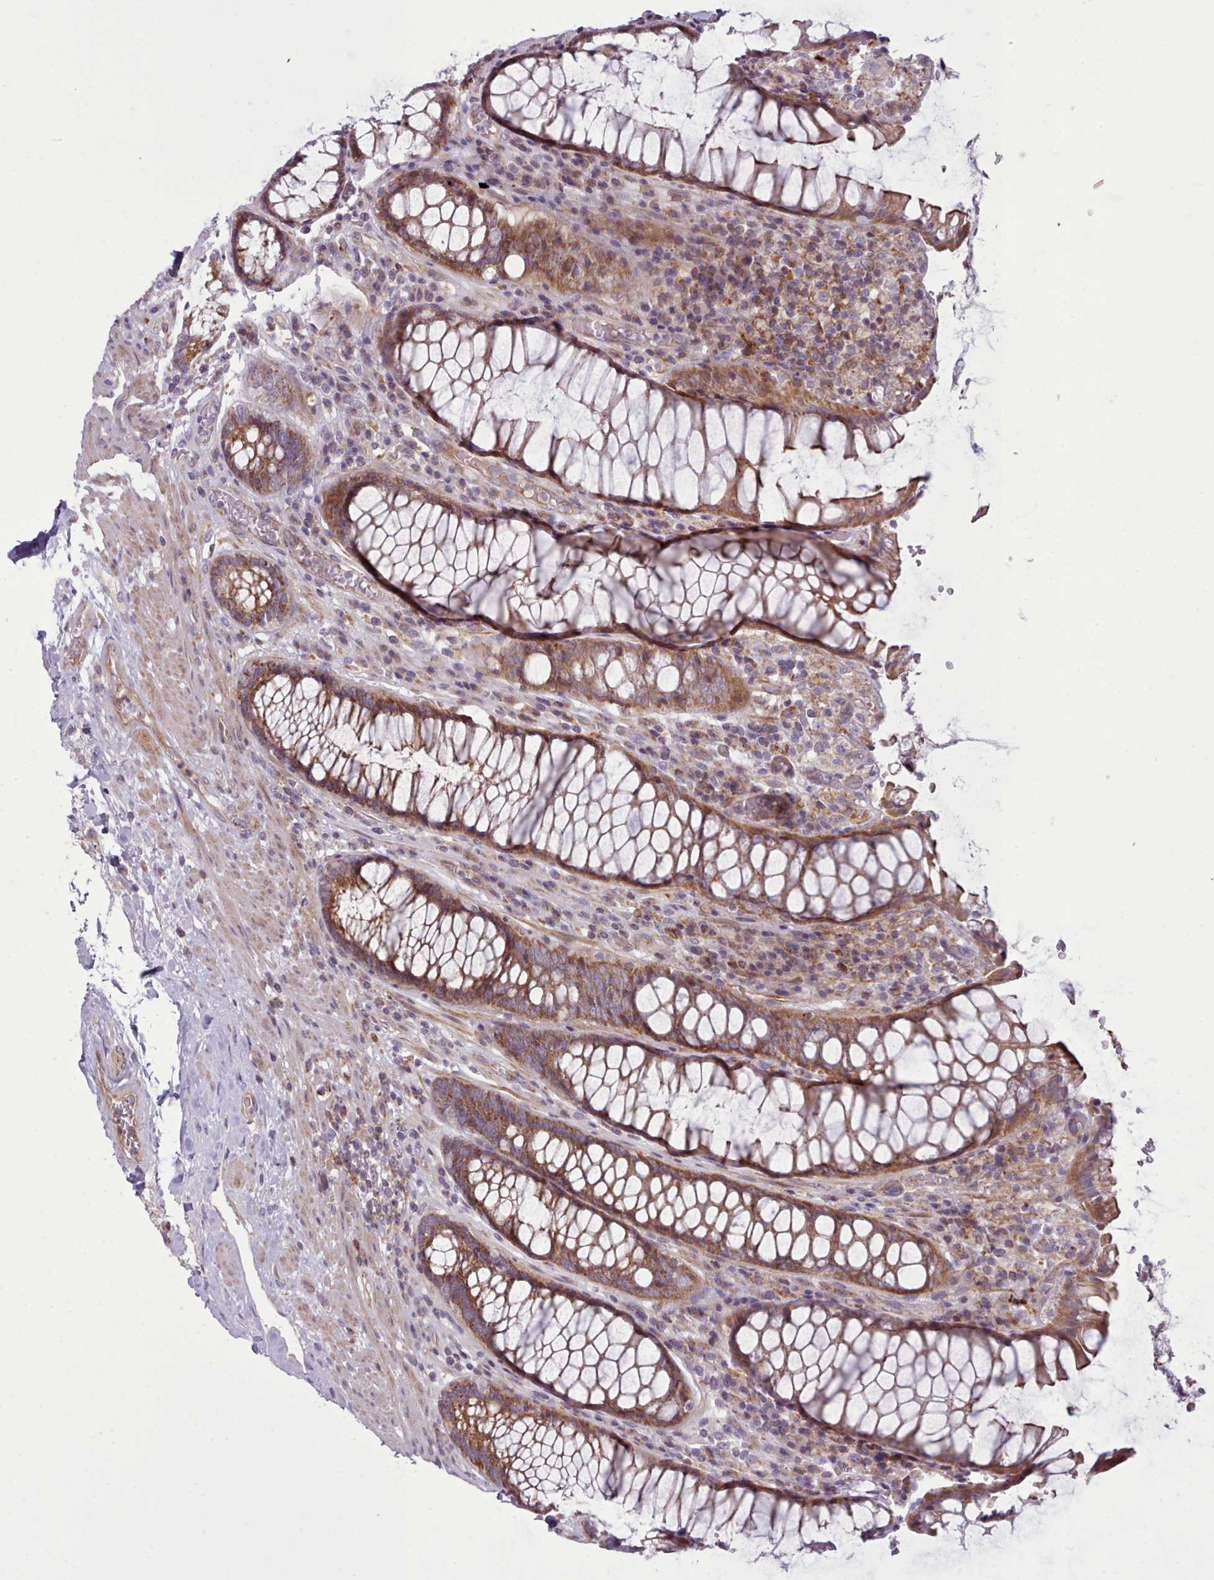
{"staining": {"intensity": "moderate", "quantity": ">75%", "location": "cytoplasmic/membranous"}, "tissue": "rectum", "cell_type": "Glandular cells", "image_type": "normal", "snomed": [{"axis": "morphology", "description": "Normal tissue, NOS"}, {"axis": "topography", "description": "Rectum"}], "caption": "High-power microscopy captured an IHC photomicrograph of normal rectum, revealing moderate cytoplasmic/membranous positivity in about >75% of glandular cells.", "gene": "TENT4B", "patient": {"sex": "male", "age": 64}}